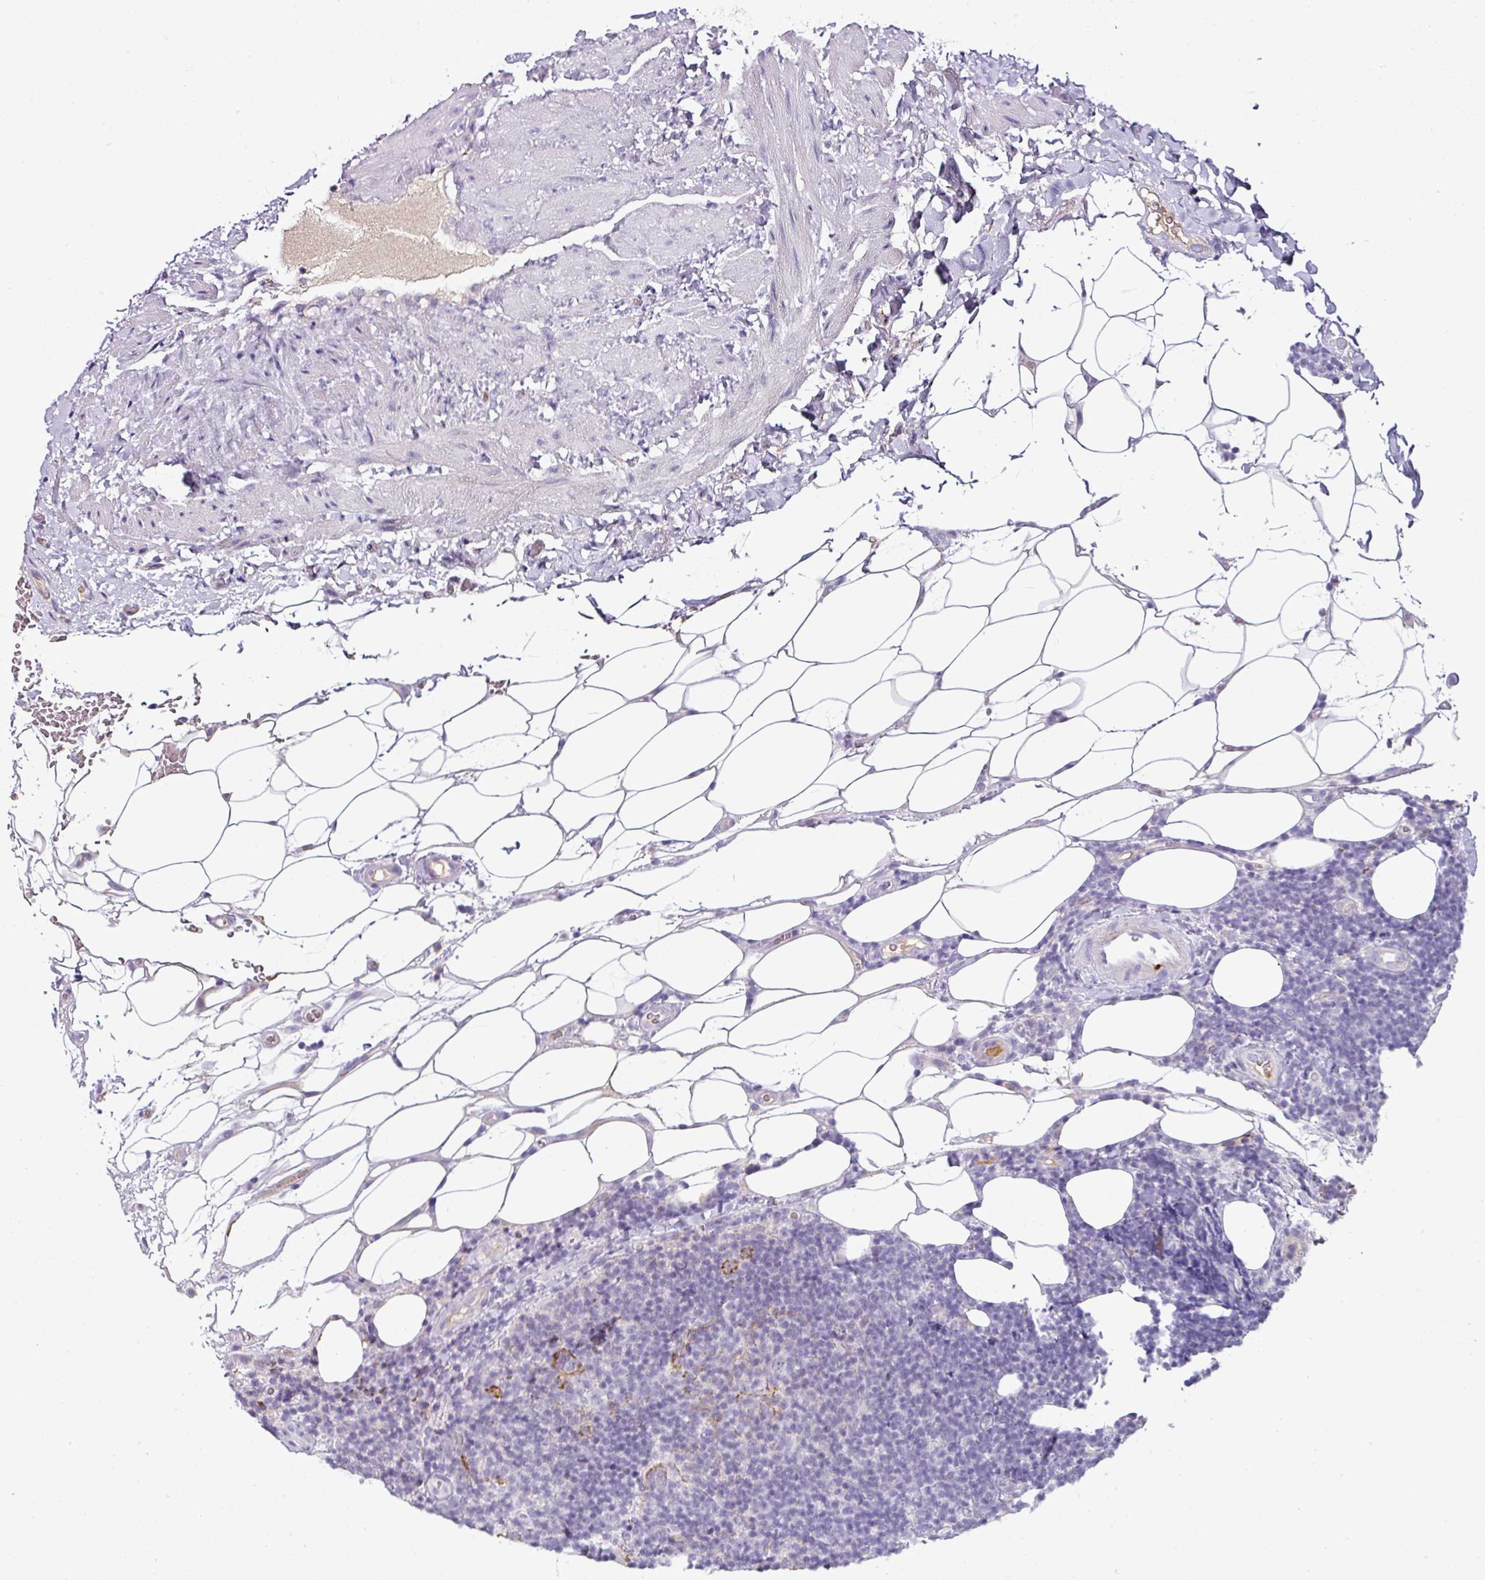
{"staining": {"intensity": "negative", "quantity": "none", "location": "none"}, "tissue": "lymphoma", "cell_type": "Tumor cells", "image_type": "cancer", "snomed": [{"axis": "morphology", "description": "Malignant lymphoma, non-Hodgkin's type, Low grade"}, {"axis": "topography", "description": "Lymph node"}], "caption": "This is an immunohistochemistry (IHC) micrograph of human malignant lymphoma, non-Hodgkin's type (low-grade). There is no positivity in tumor cells.", "gene": "FGF17", "patient": {"sex": "male", "age": 66}}